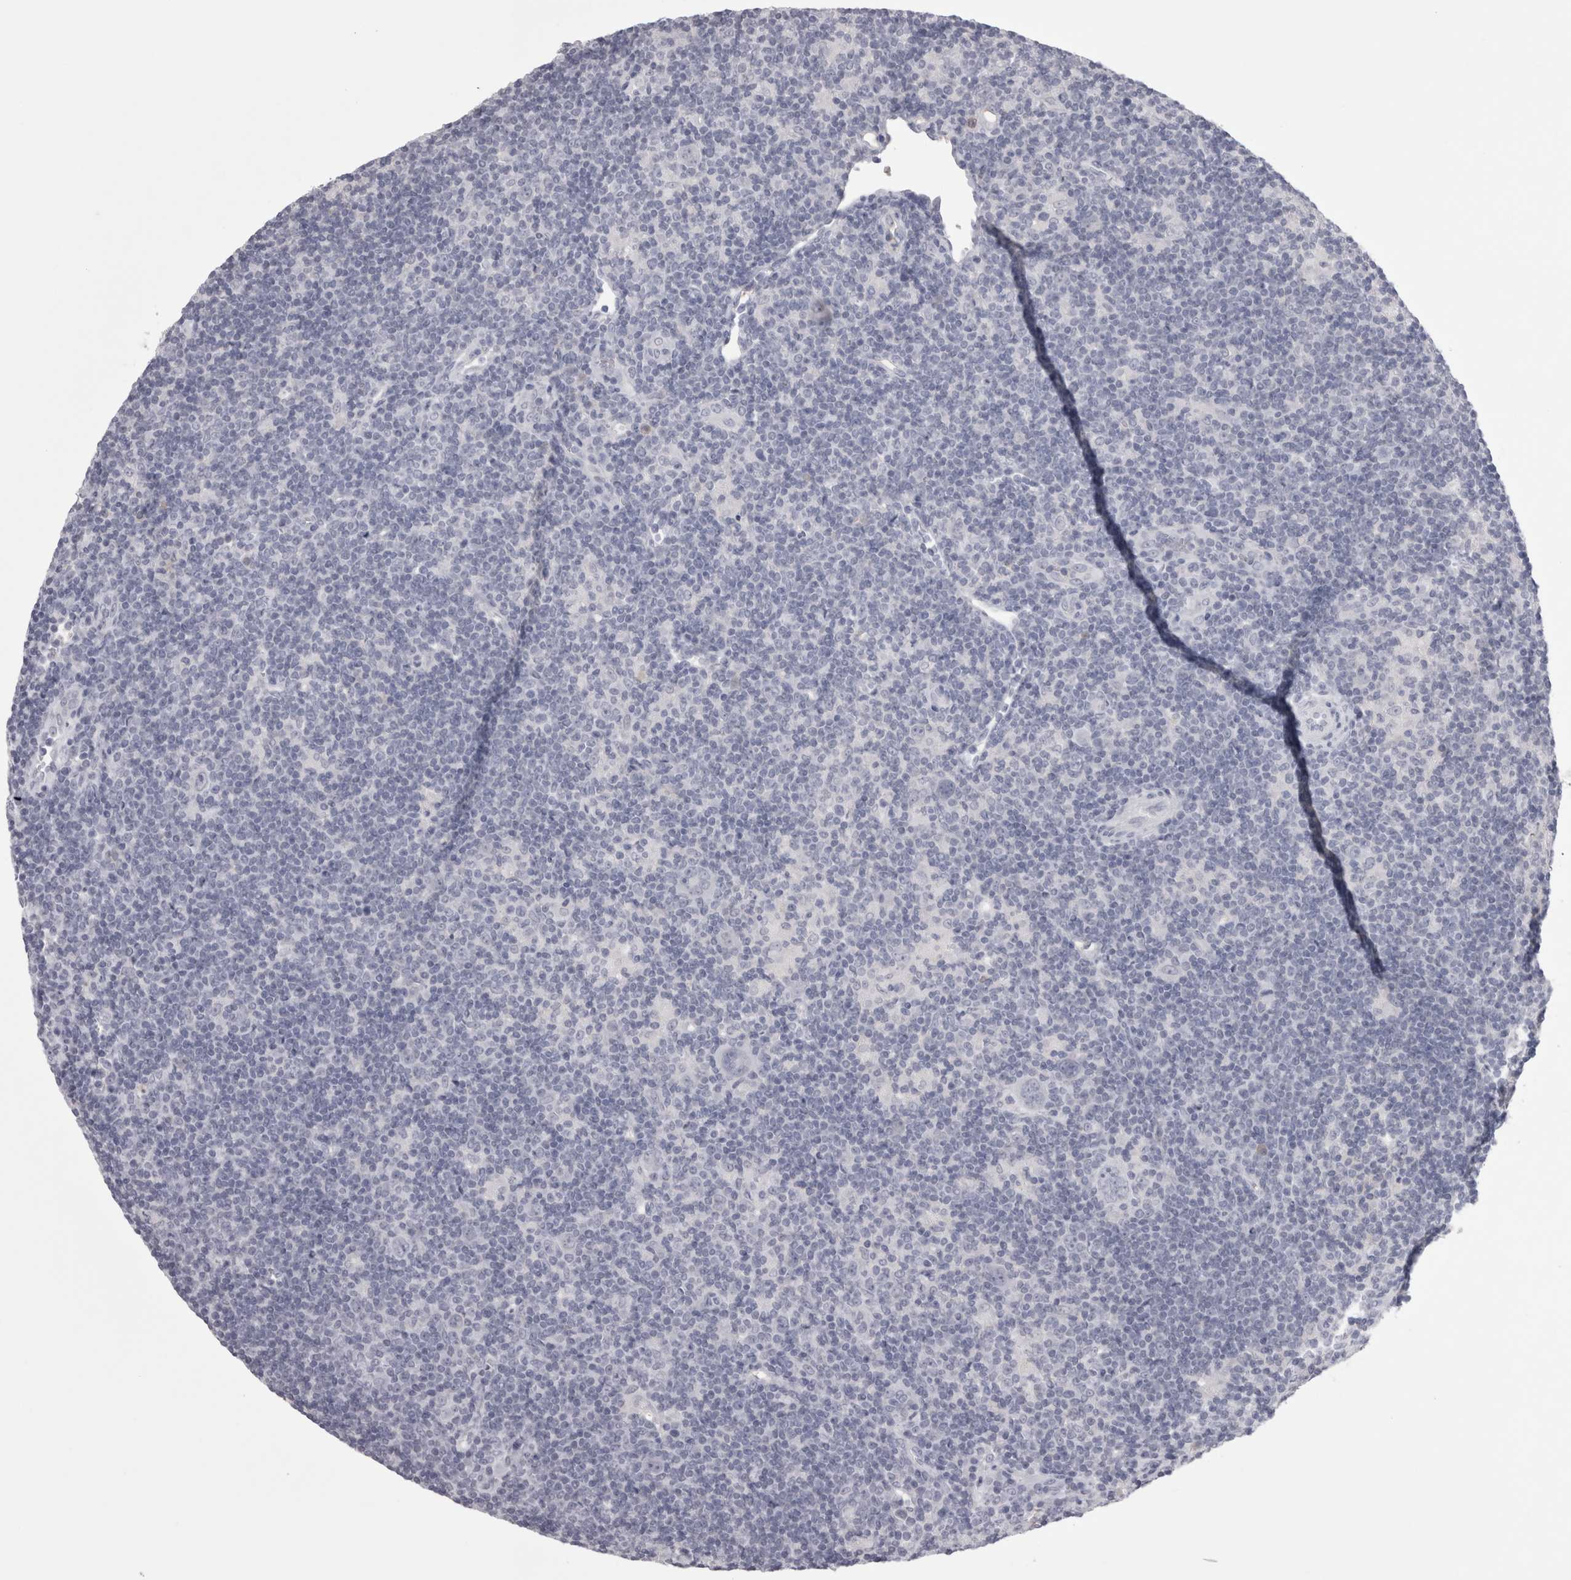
{"staining": {"intensity": "negative", "quantity": "none", "location": "none"}, "tissue": "lymphoma", "cell_type": "Tumor cells", "image_type": "cancer", "snomed": [{"axis": "morphology", "description": "Hodgkin's disease, NOS"}, {"axis": "topography", "description": "Lymph node"}], "caption": "Hodgkin's disease was stained to show a protein in brown. There is no significant staining in tumor cells.", "gene": "SAA4", "patient": {"sex": "female", "age": 57}}